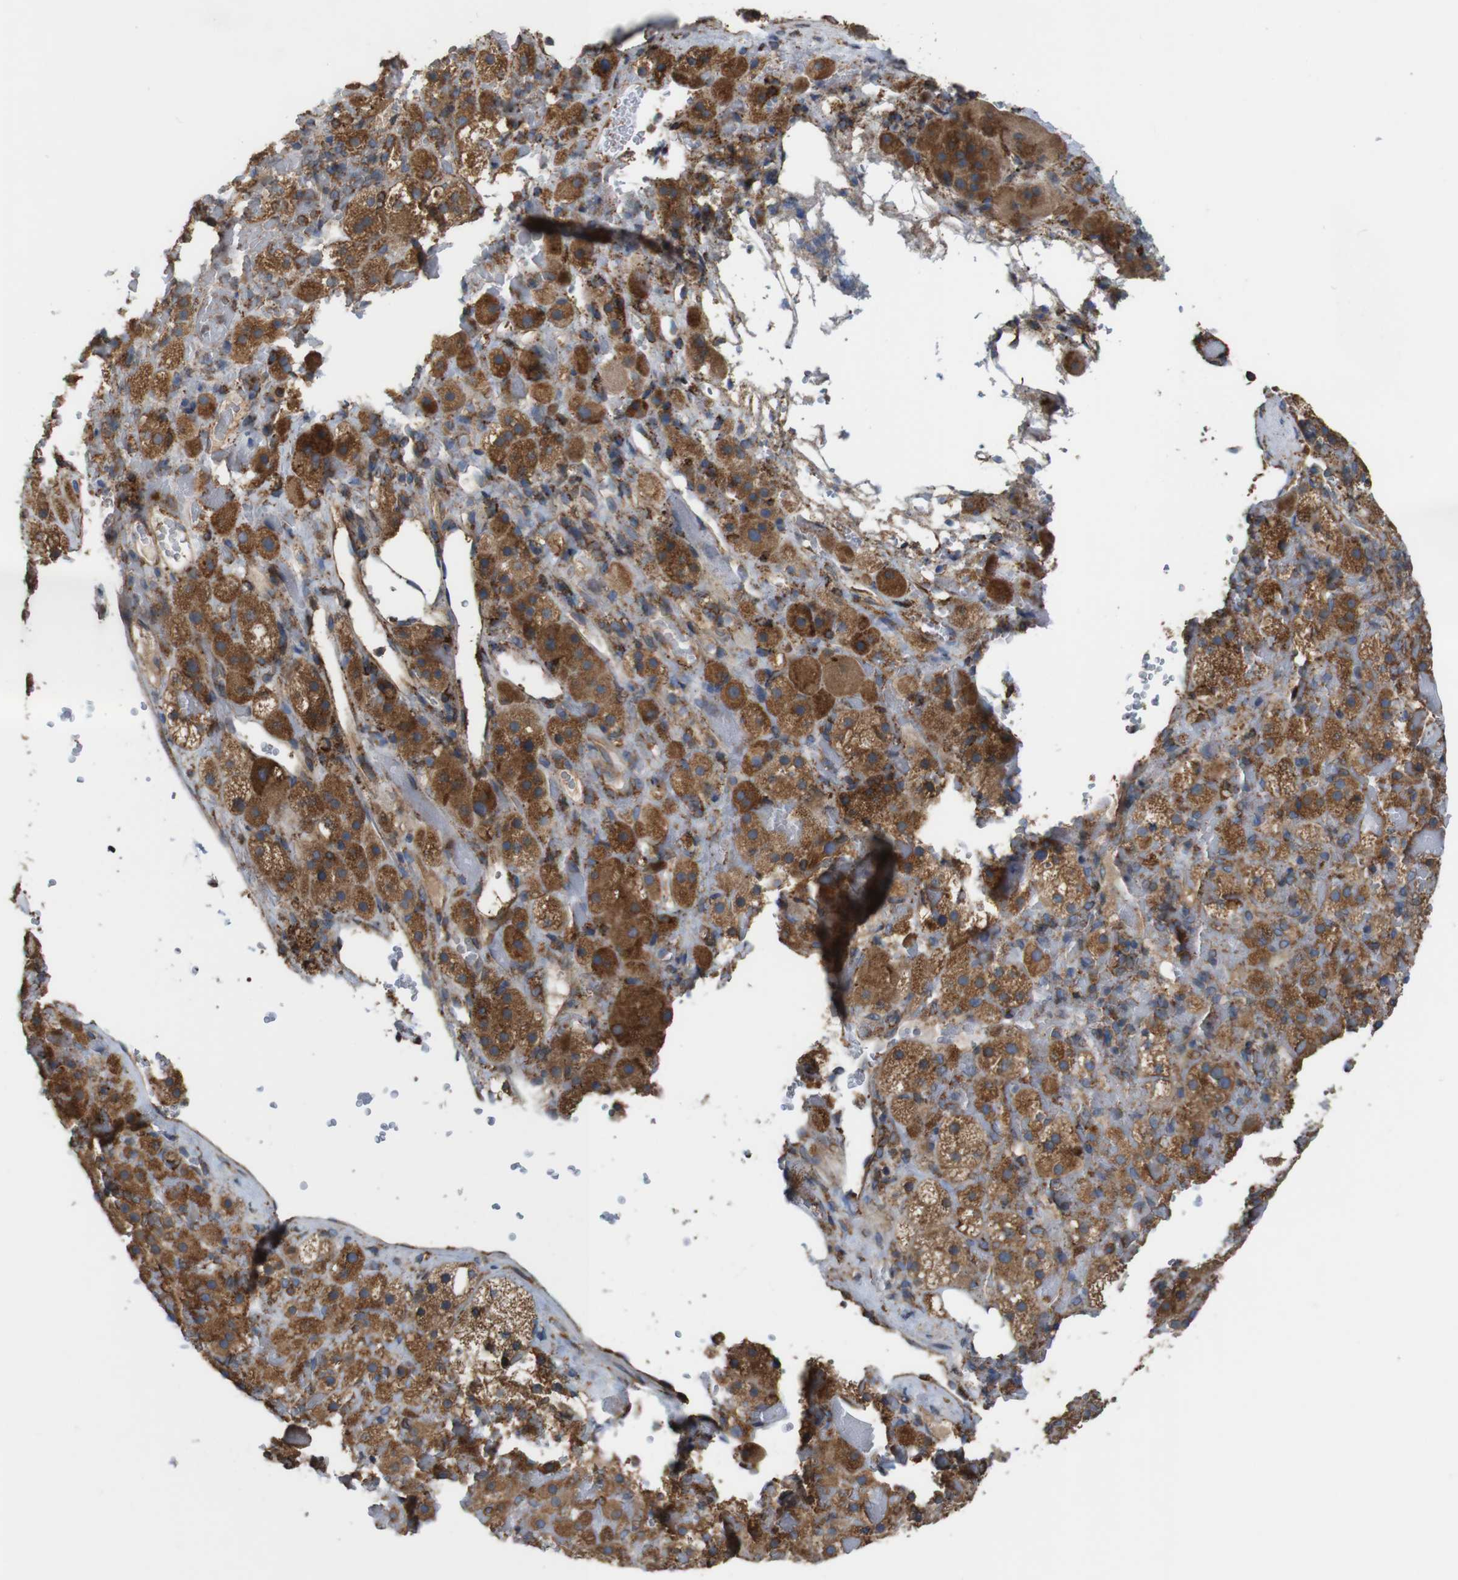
{"staining": {"intensity": "moderate", "quantity": ">75%", "location": "cytoplasmic/membranous"}, "tissue": "adrenal gland", "cell_type": "Glandular cells", "image_type": "normal", "snomed": [{"axis": "morphology", "description": "Normal tissue, NOS"}, {"axis": "topography", "description": "Adrenal gland"}], "caption": "Adrenal gland stained with IHC shows moderate cytoplasmic/membranous expression in about >75% of glandular cells.", "gene": "UGGT1", "patient": {"sex": "female", "age": 59}}